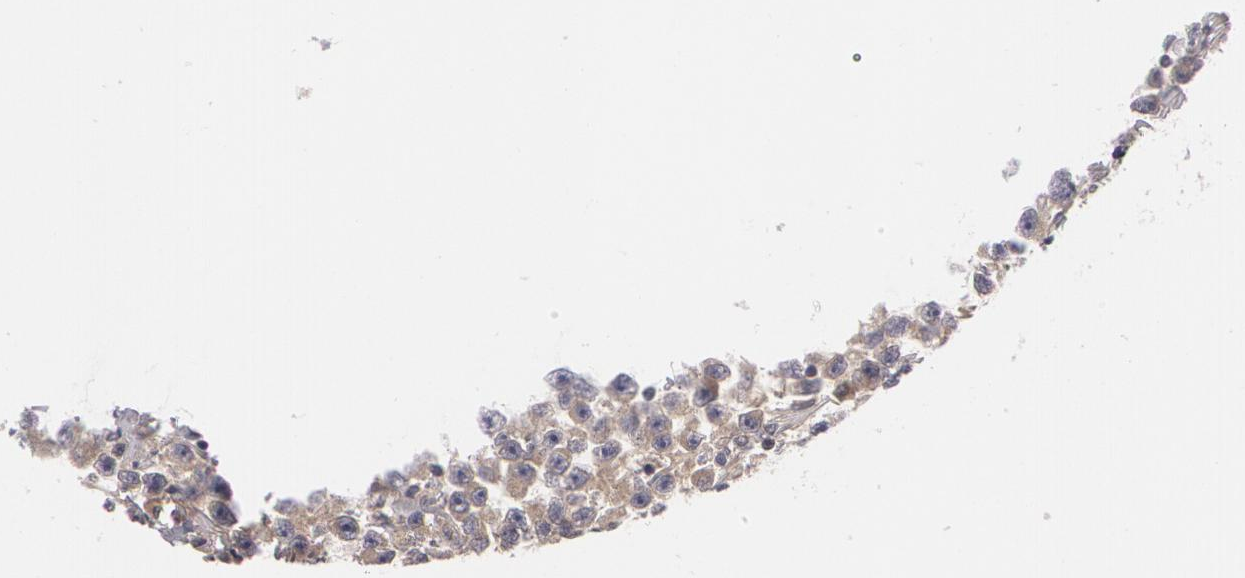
{"staining": {"intensity": "weak", "quantity": ">75%", "location": "cytoplasmic/membranous"}, "tissue": "testis cancer", "cell_type": "Tumor cells", "image_type": "cancer", "snomed": [{"axis": "morphology", "description": "Seminoma, NOS"}, {"axis": "topography", "description": "Testis"}], "caption": "Immunohistochemical staining of testis cancer shows low levels of weak cytoplasmic/membranous protein positivity in about >75% of tumor cells.", "gene": "CASK", "patient": {"sex": "male", "age": 33}}